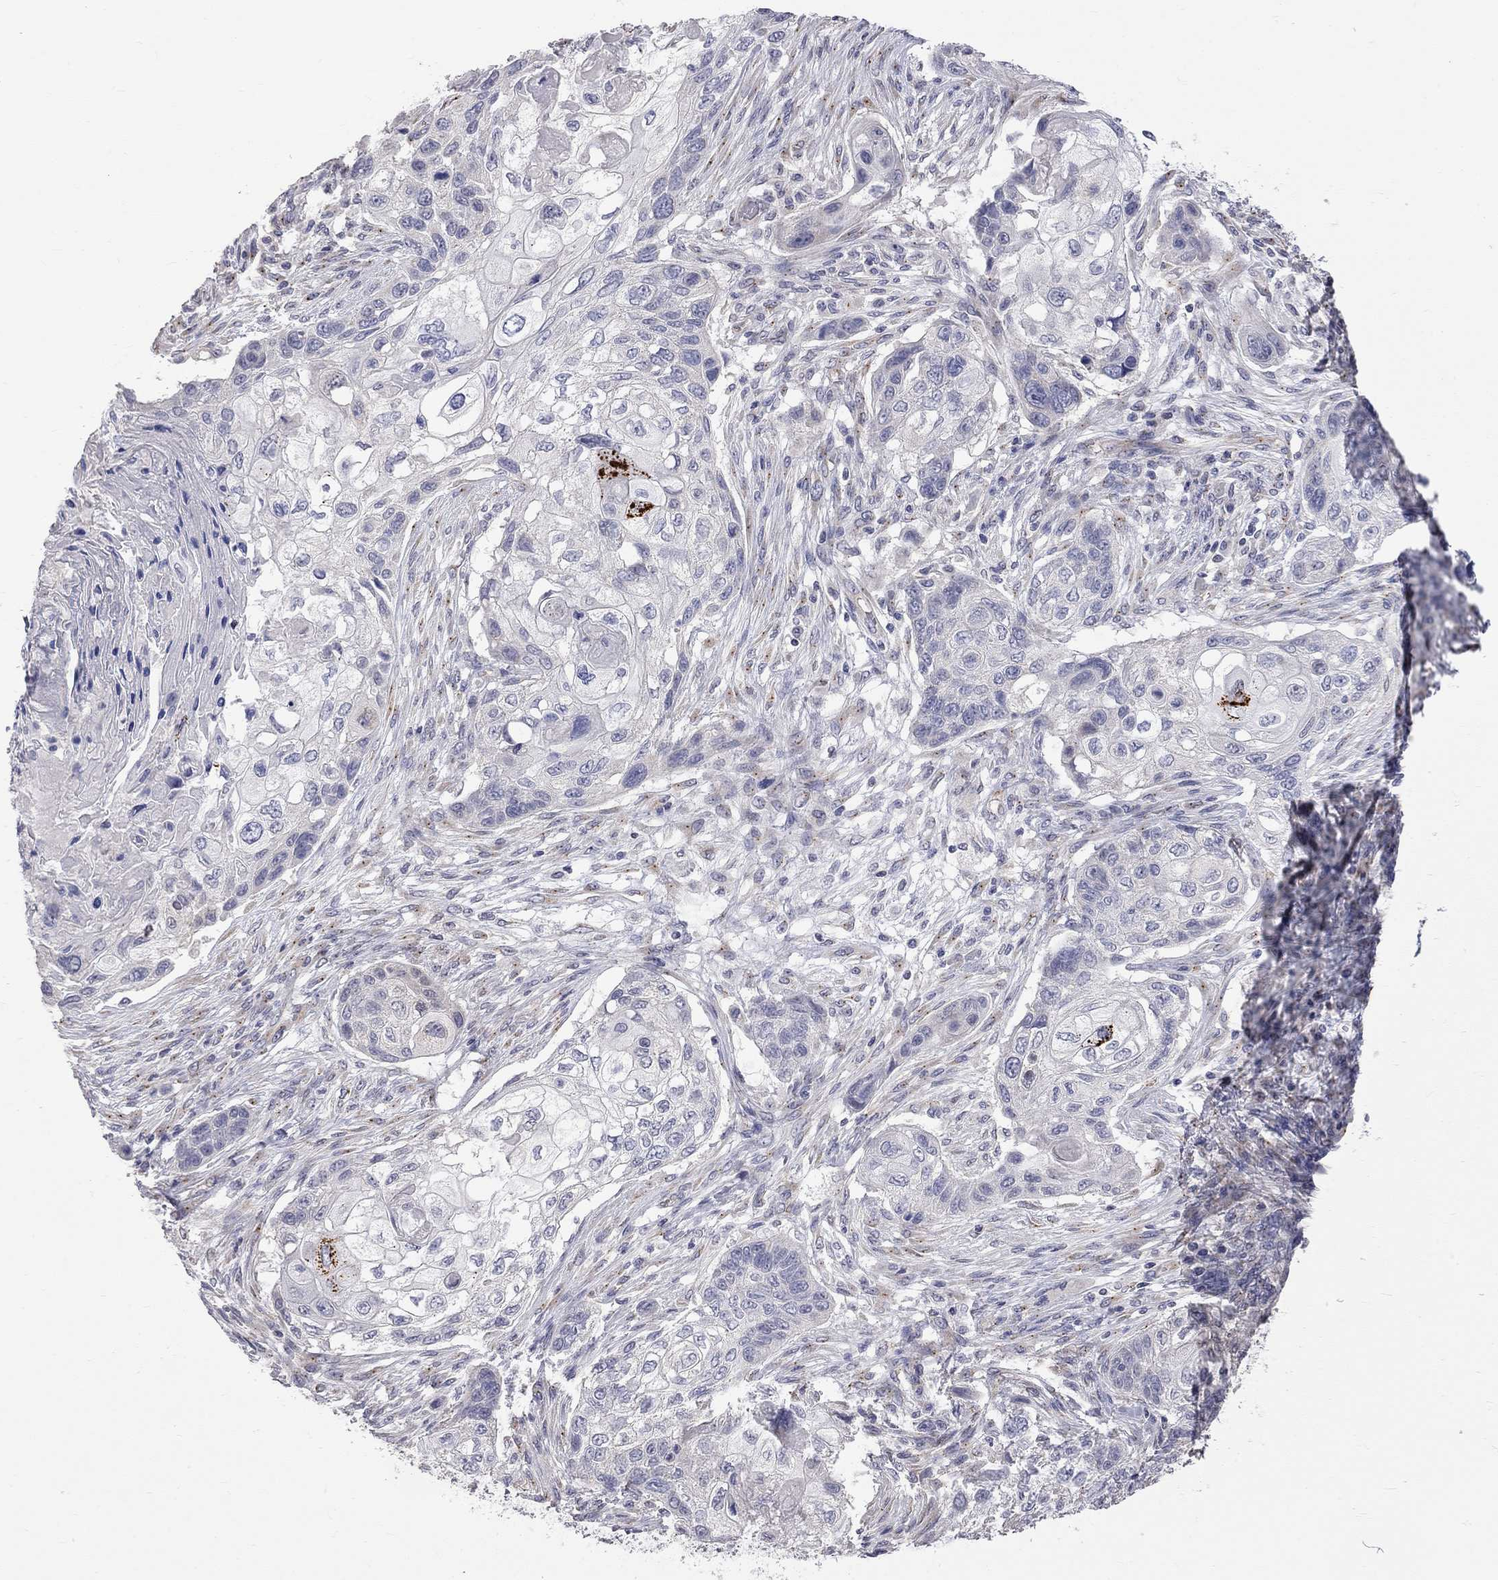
{"staining": {"intensity": "negative", "quantity": "none", "location": "none"}, "tissue": "lung cancer", "cell_type": "Tumor cells", "image_type": "cancer", "snomed": [{"axis": "morphology", "description": "Normal tissue, NOS"}, {"axis": "morphology", "description": "Squamous cell carcinoma, NOS"}, {"axis": "topography", "description": "Bronchus"}, {"axis": "topography", "description": "Lung"}], "caption": "Tumor cells show no significant protein expression in lung squamous cell carcinoma.", "gene": "OPRK1", "patient": {"sex": "male", "age": 69}}